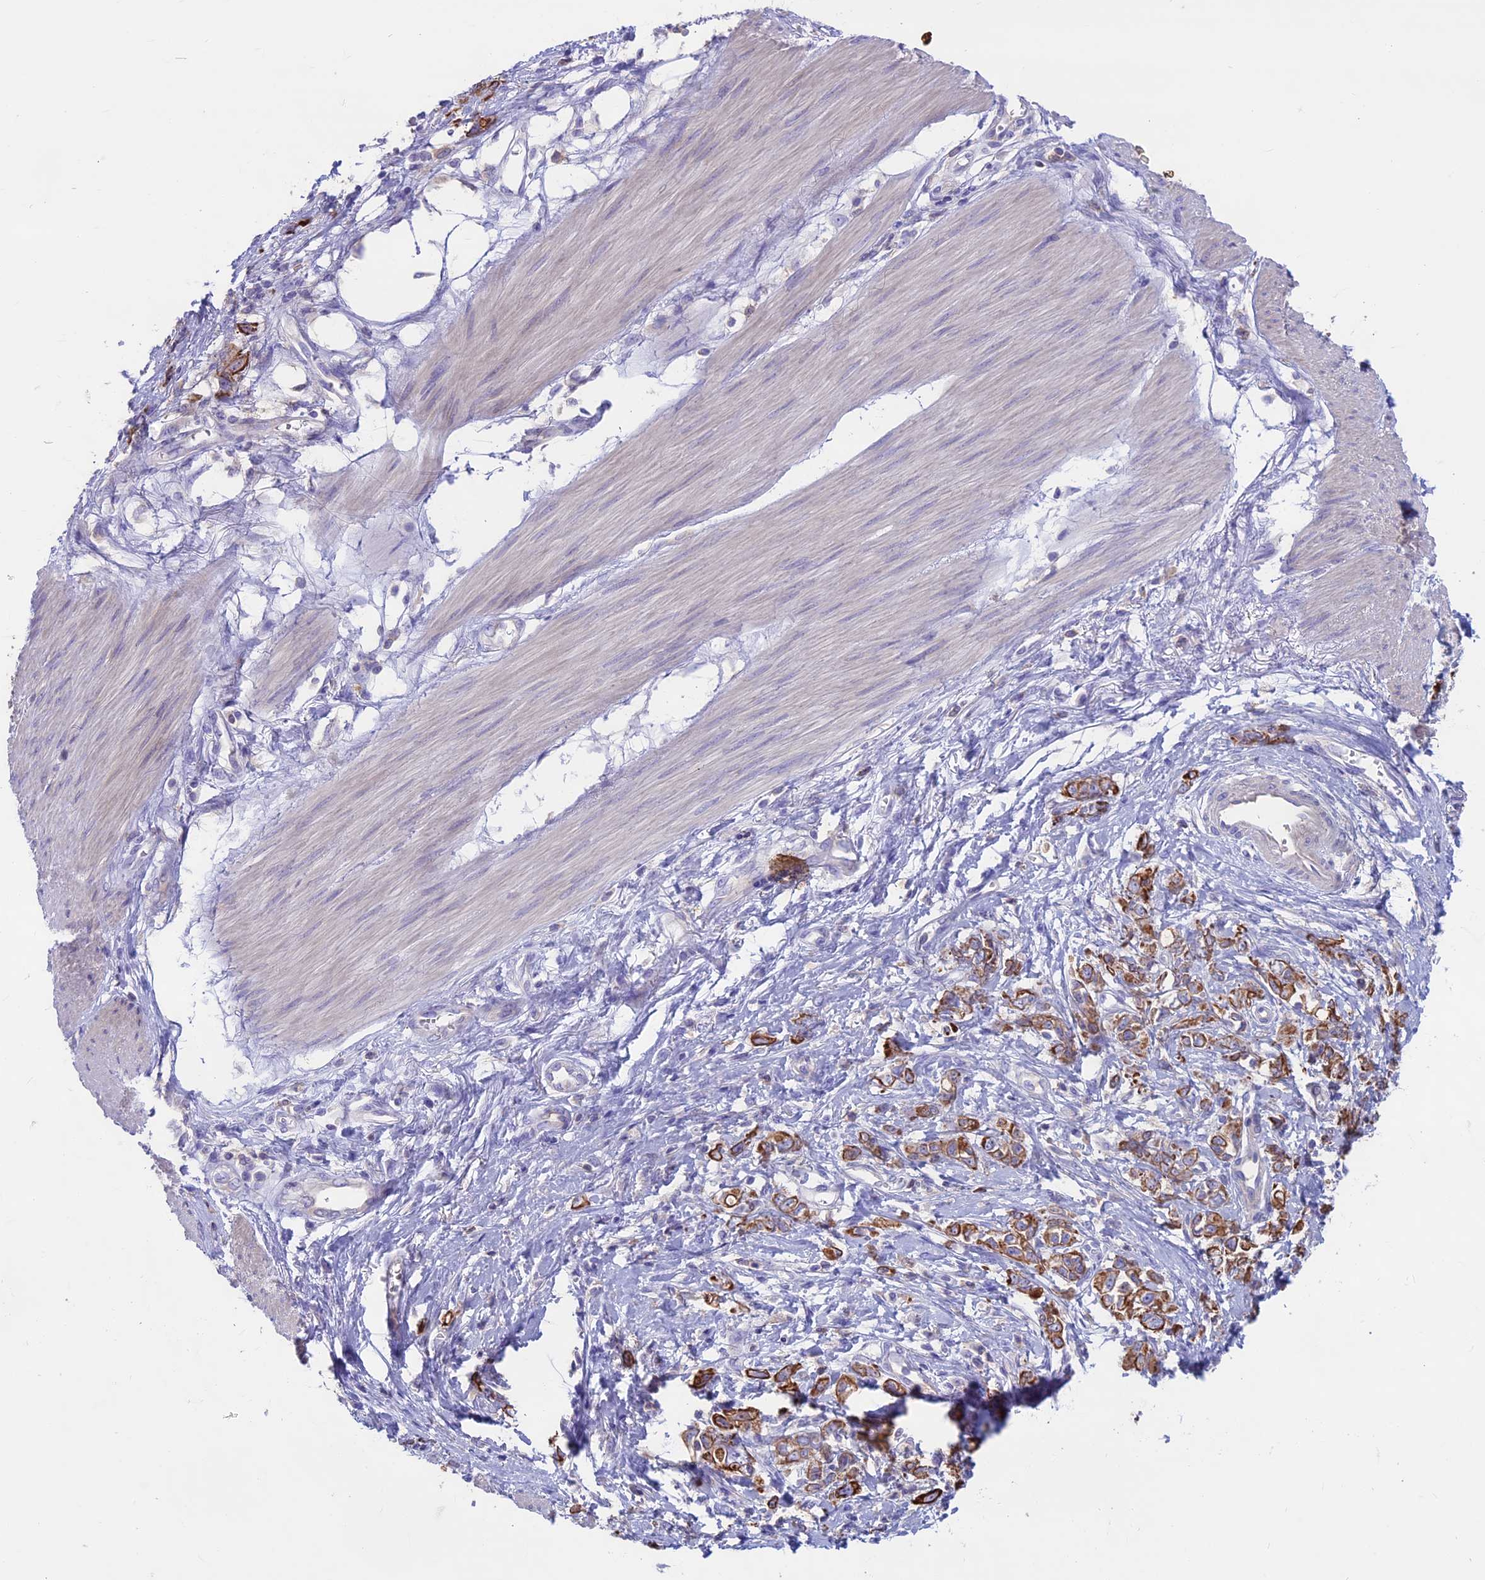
{"staining": {"intensity": "strong", "quantity": "25%-75%", "location": "cytoplasmic/membranous"}, "tissue": "stomach cancer", "cell_type": "Tumor cells", "image_type": "cancer", "snomed": [{"axis": "morphology", "description": "Adenocarcinoma, NOS"}, {"axis": "topography", "description": "Stomach"}], "caption": "Approximately 25%-75% of tumor cells in stomach cancer reveal strong cytoplasmic/membranous protein staining as visualized by brown immunohistochemical staining.", "gene": "CDAN1", "patient": {"sex": "female", "age": 76}}